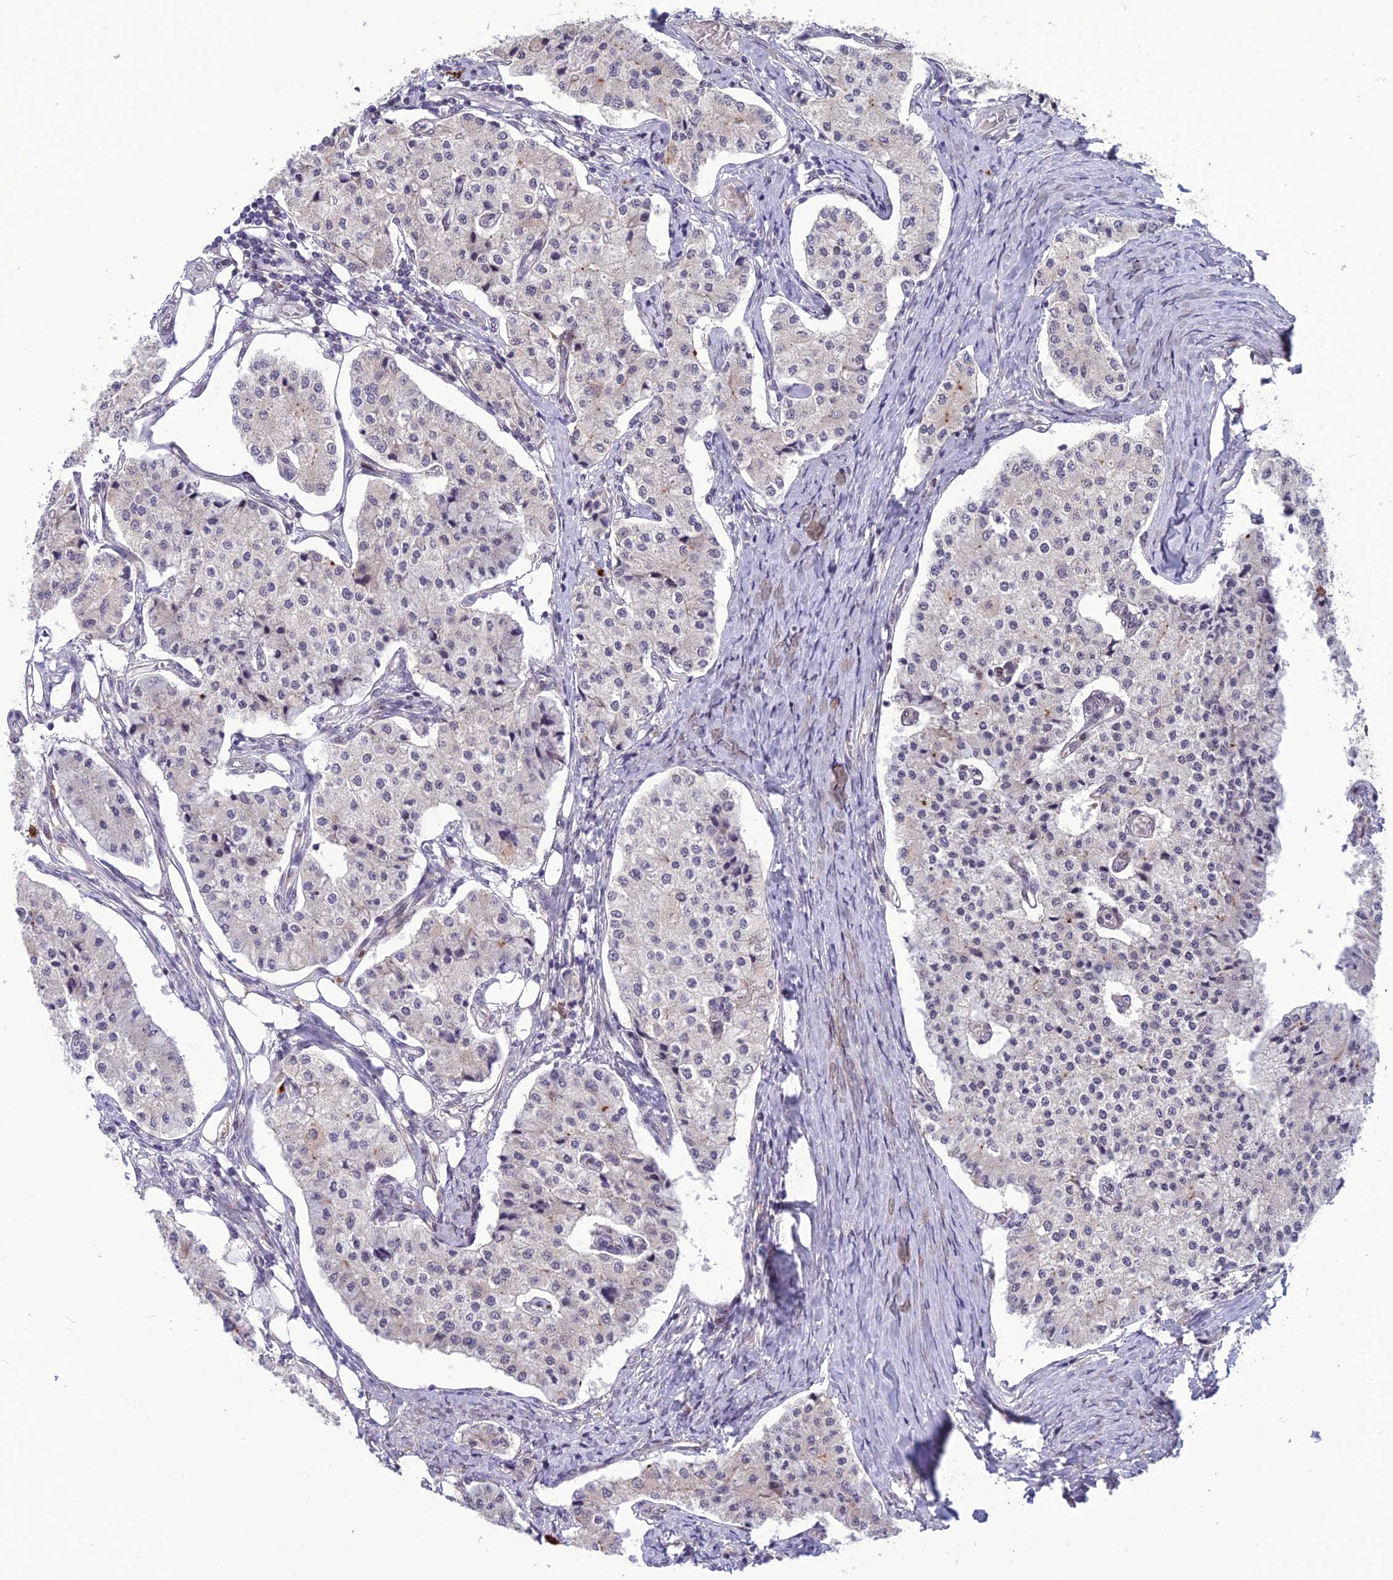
{"staining": {"intensity": "negative", "quantity": "none", "location": "none"}, "tissue": "carcinoid", "cell_type": "Tumor cells", "image_type": "cancer", "snomed": [{"axis": "morphology", "description": "Carcinoid, malignant, NOS"}, {"axis": "topography", "description": "Colon"}], "caption": "This image is of carcinoid stained with IHC to label a protein in brown with the nuclei are counter-stained blue. There is no expression in tumor cells.", "gene": "FBRS", "patient": {"sex": "female", "age": 52}}